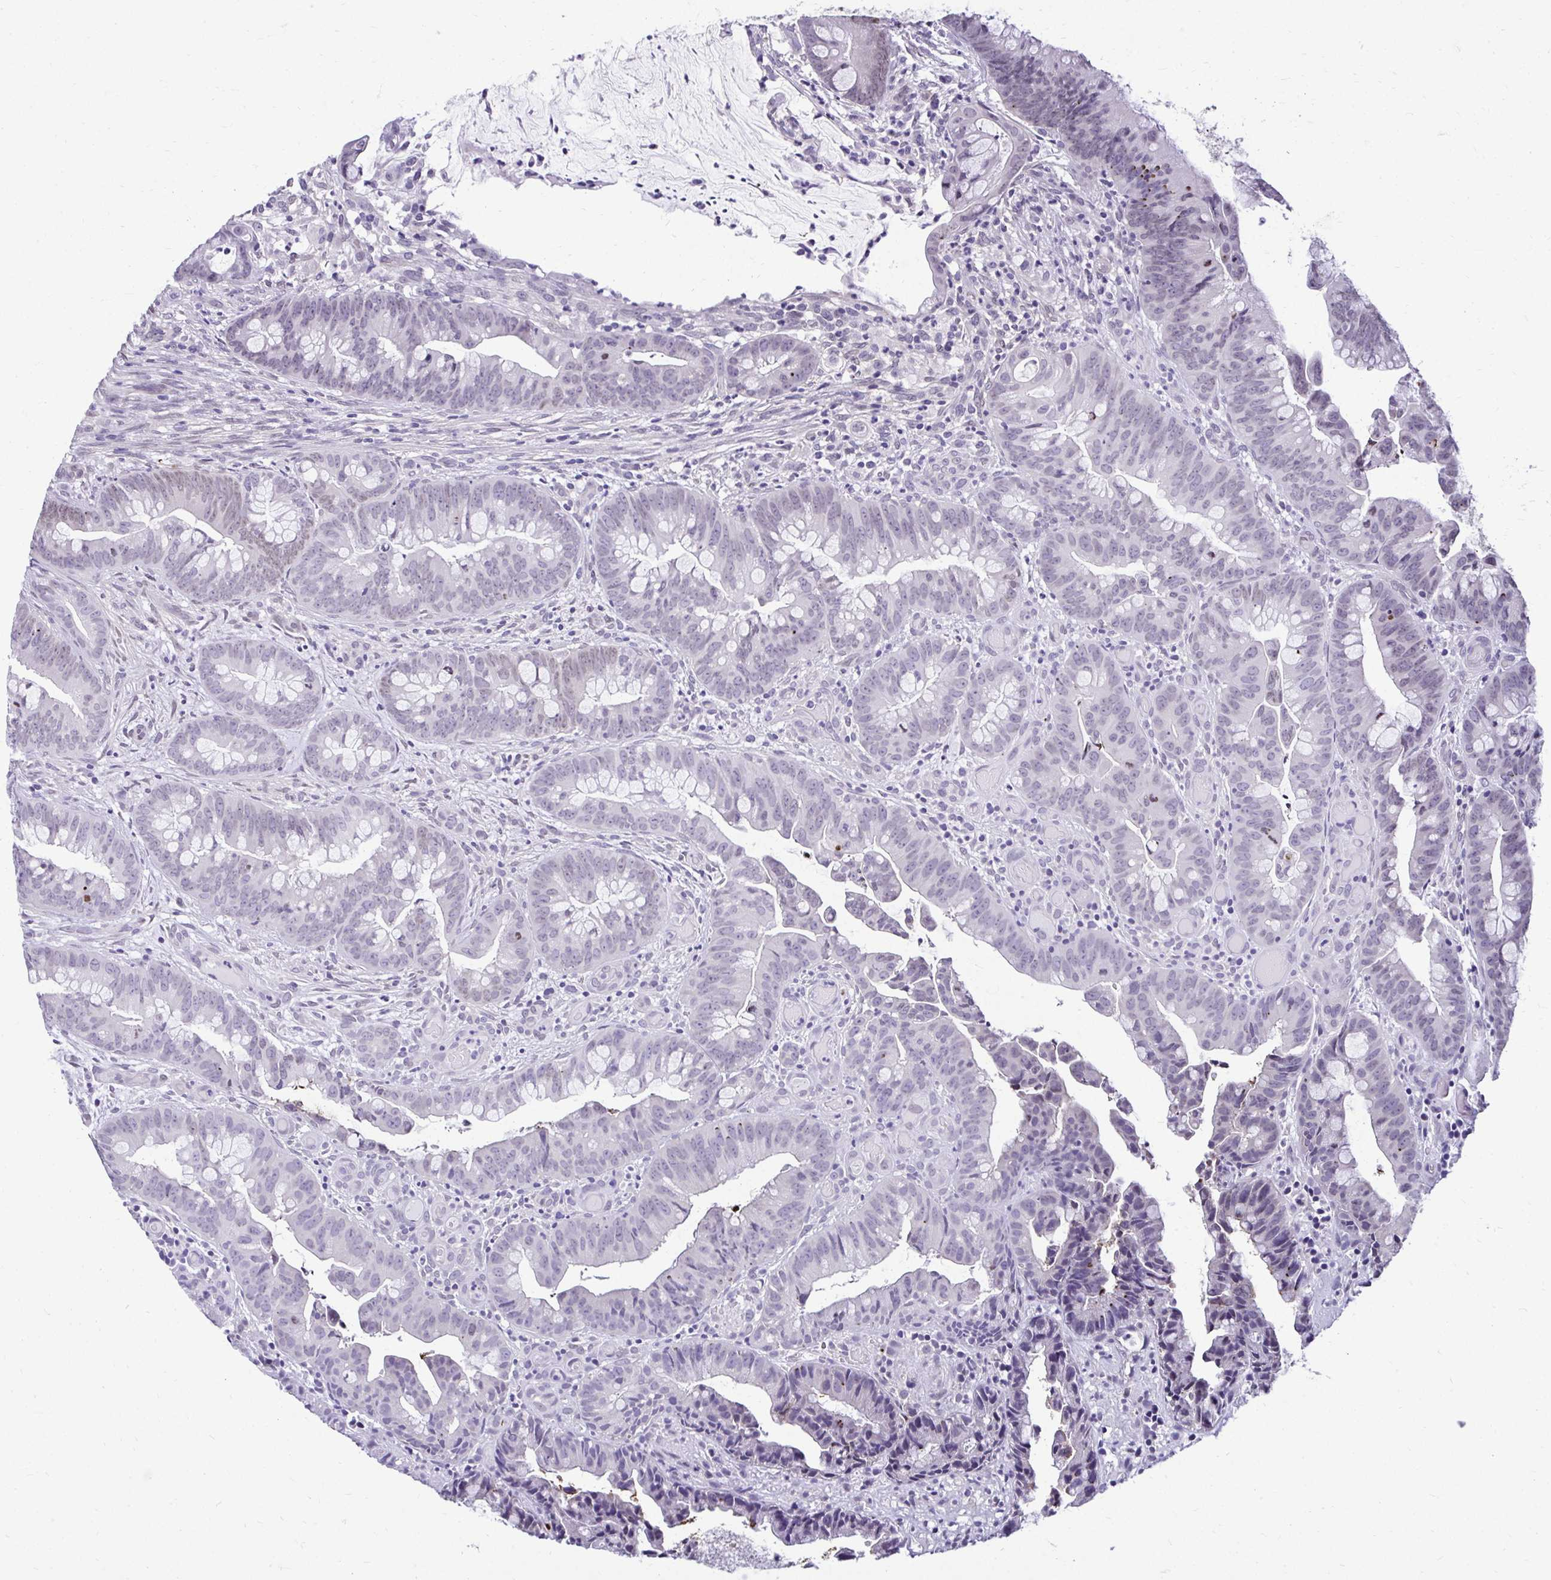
{"staining": {"intensity": "weak", "quantity": "<25%", "location": "nuclear"}, "tissue": "colorectal cancer", "cell_type": "Tumor cells", "image_type": "cancer", "snomed": [{"axis": "morphology", "description": "Adenocarcinoma, NOS"}, {"axis": "topography", "description": "Colon"}], "caption": "A high-resolution micrograph shows immunohistochemistry staining of colorectal adenocarcinoma, which displays no significant staining in tumor cells.", "gene": "BANF1", "patient": {"sex": "male", "age": 62}}